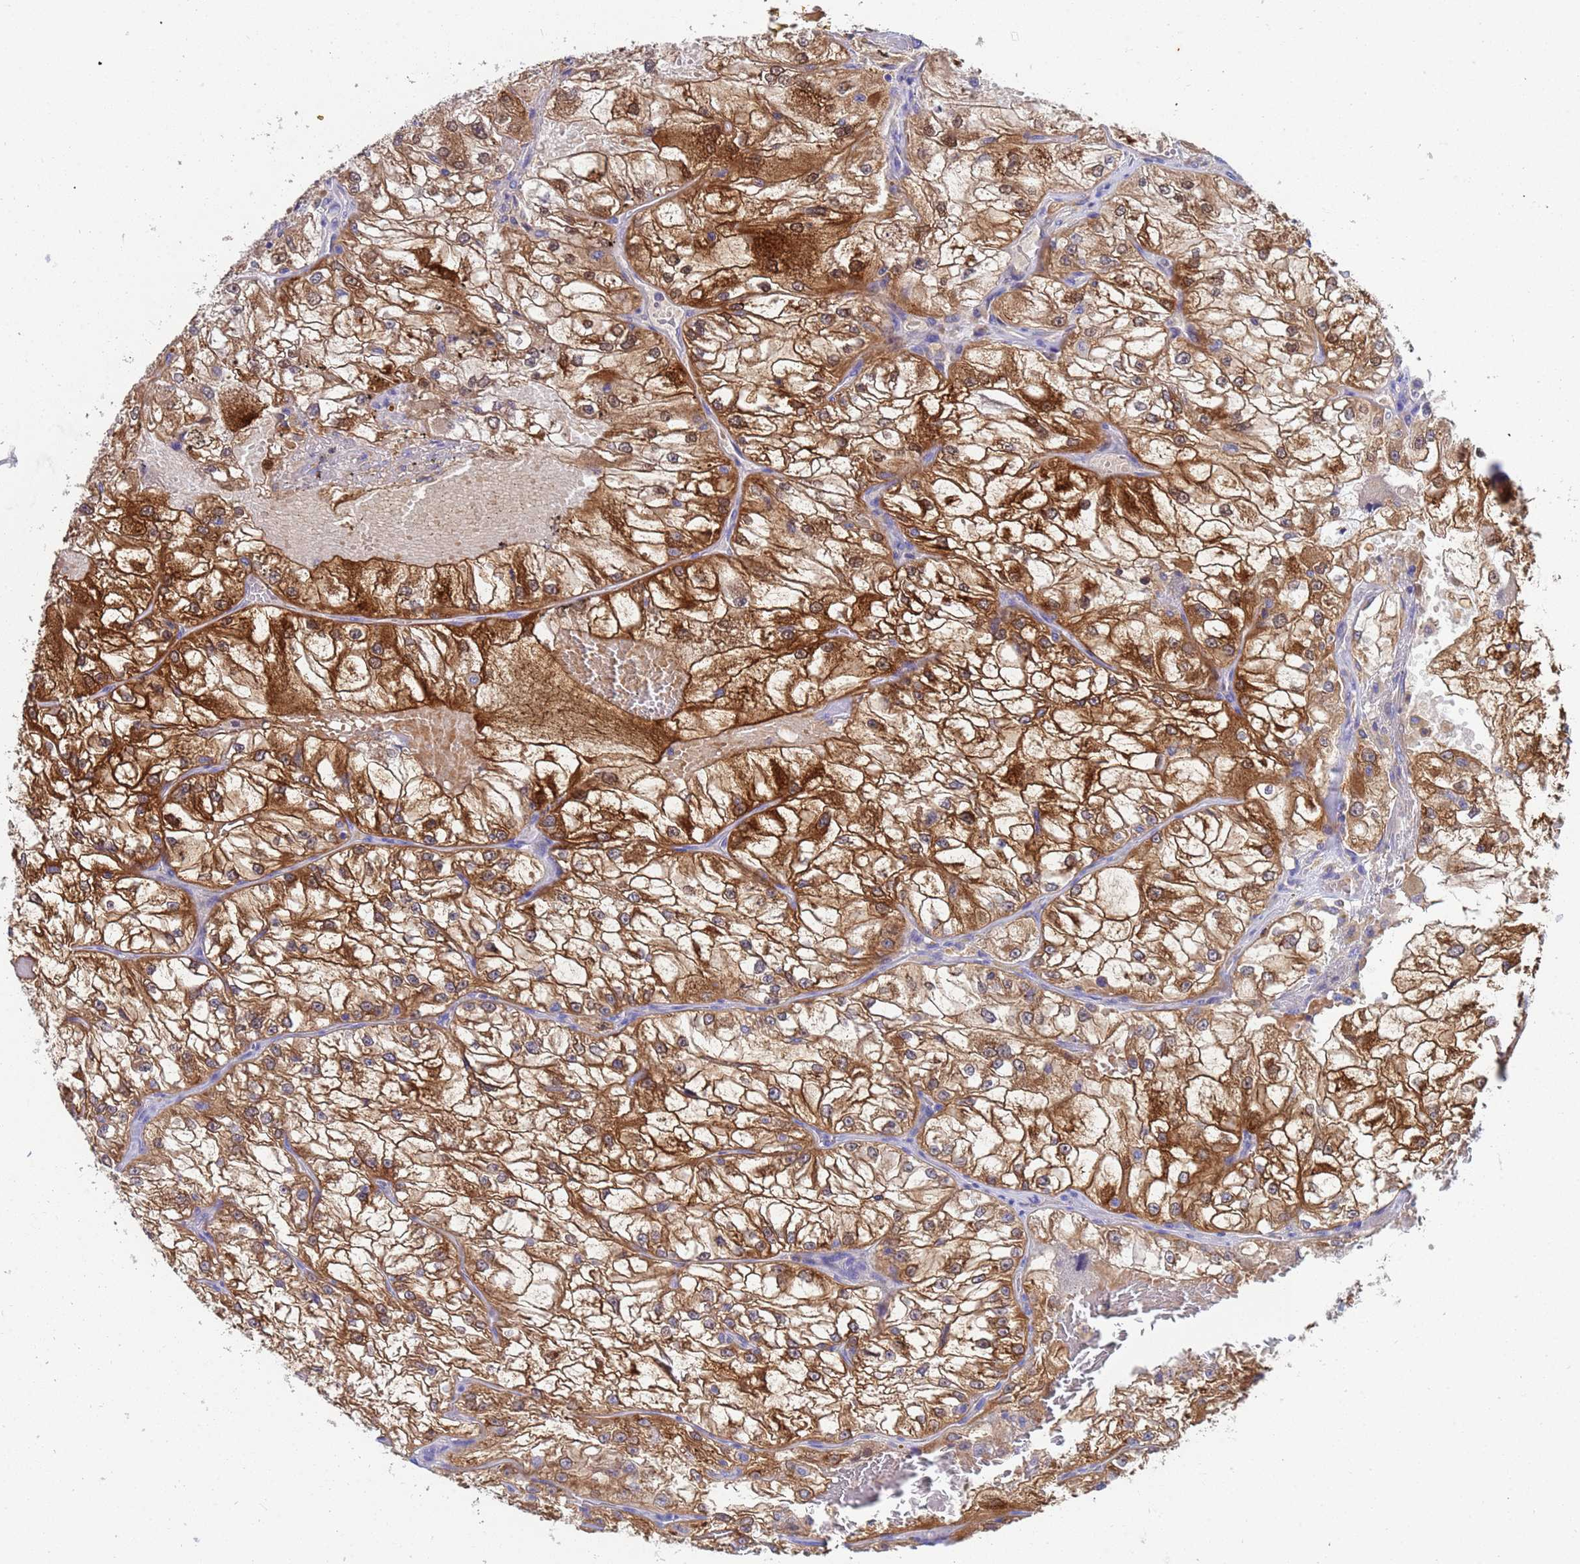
{"staining": {"intensity": "strong", "quantity": "25%-75%", "location": "cytoplasmic/membranous"}, "tissue": "renal cancer", "cell_type": "Tumor cells", "image_type": "cancer", "snomed": [{"axis": "morphology", "description": "Adenocarcinoma, NOS"}, {"axis": "topography", "description": "Kidney"}], "caption": "DAB (3,3'-diaminobenzidine) immunohistochemical staining of renal cancer (adenocarcinoma) exhibits strong cytoplasmic/membranous protein staining in about 25%-75% of tumor cells. (DAB (3,3'-diaminobenzidine) IHC, brown staining for protein, blue staining for nuclei).", "gene": "TTLL11", "patient": {"sex": "female", "age": 72}}